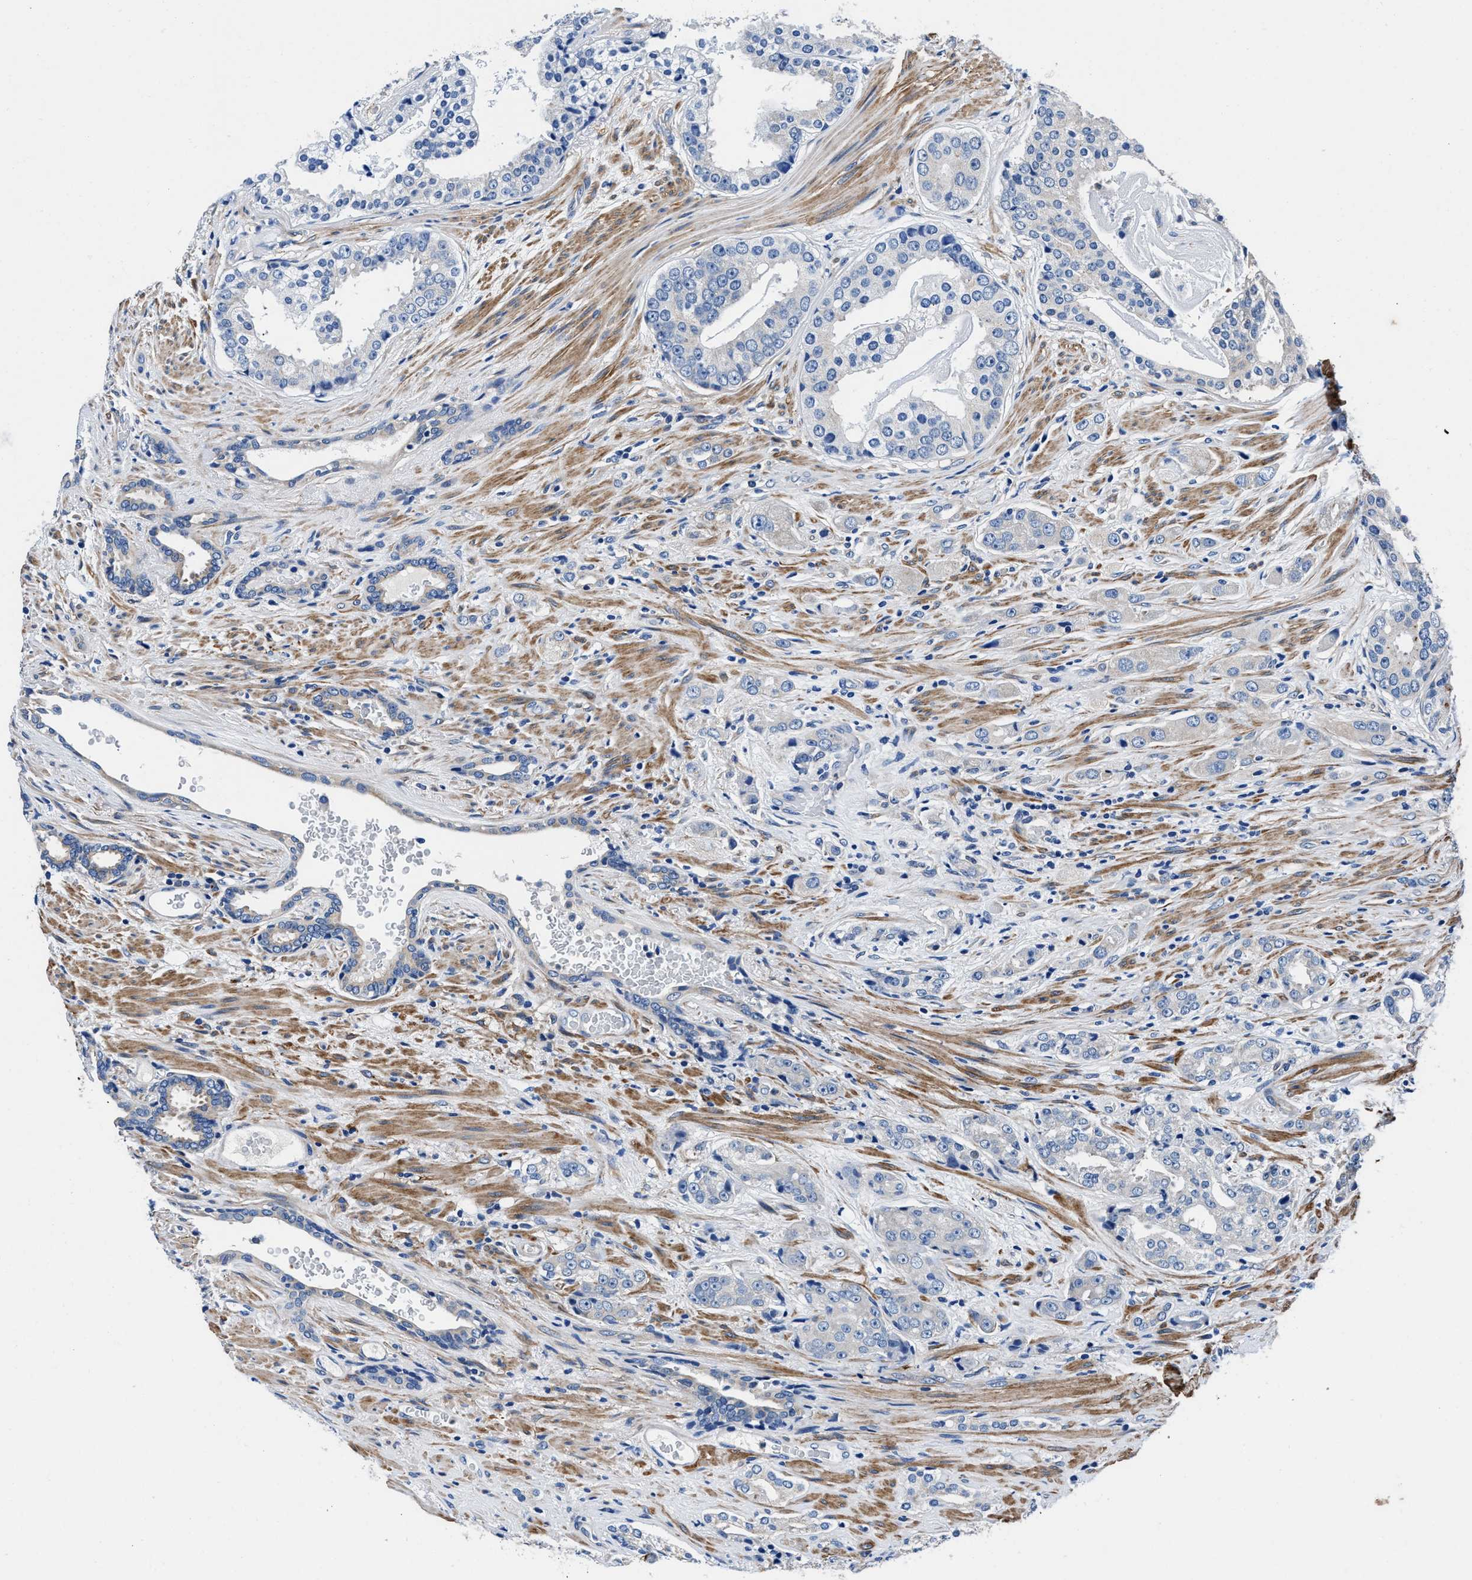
{"staining": {"intensity": "negative", "quantity": "none", "location": "none"}, "tissue": "prostate cancer", "cell_type": "Tumor cells", "image_type": "cancer", "snomed": [{"axis": "morphology", "description": "Adenocarcinoma, High grade"}, {"axis": "topography", "description": "Prostate"}], "caption": "Immunohistochemistry of prostate adenocarcinoma (high-grade) displays no staining in tumor cells.", "gene": "NEU1", "patient": {"sex": "male", "age": 71}}